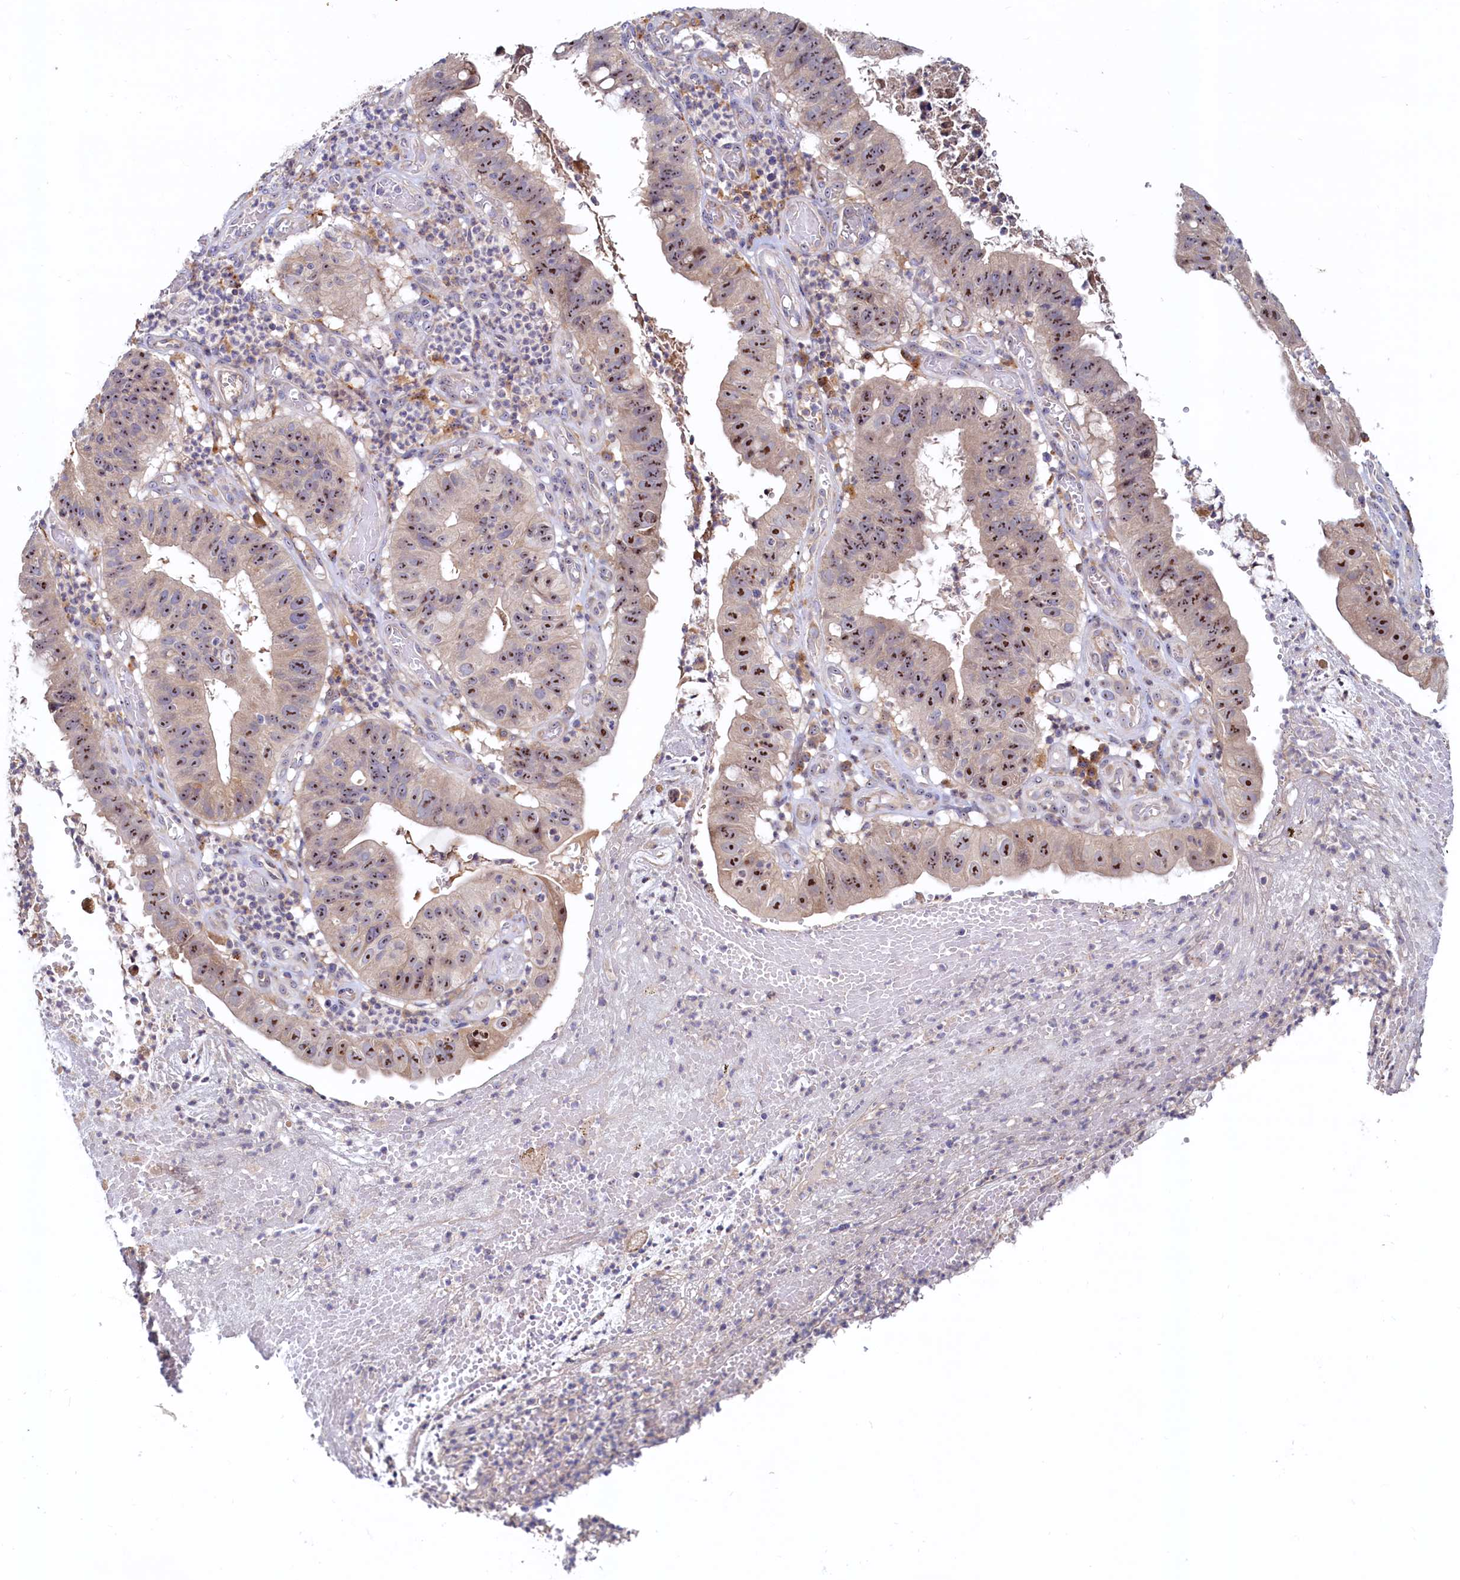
{"staining": {"intensity": "strong", "quantity": ">75%", "location": "nuclear"}, "tissue": "stomach cancer", "cell_type": "Tumor cells", "image_type": "cancer", "snomed": [{"axis": "morphology", "description": "Adenocarcinoma, NOS"}, {"axis": "topography", "description": "Stomach"}], "caption": "Protein expression analysis of stomach cancer shows strong nuclear positivity in about >75% of tumor cells.", "gene": "RGS7BP", "patient": {"sex": "male", "age": 59}}